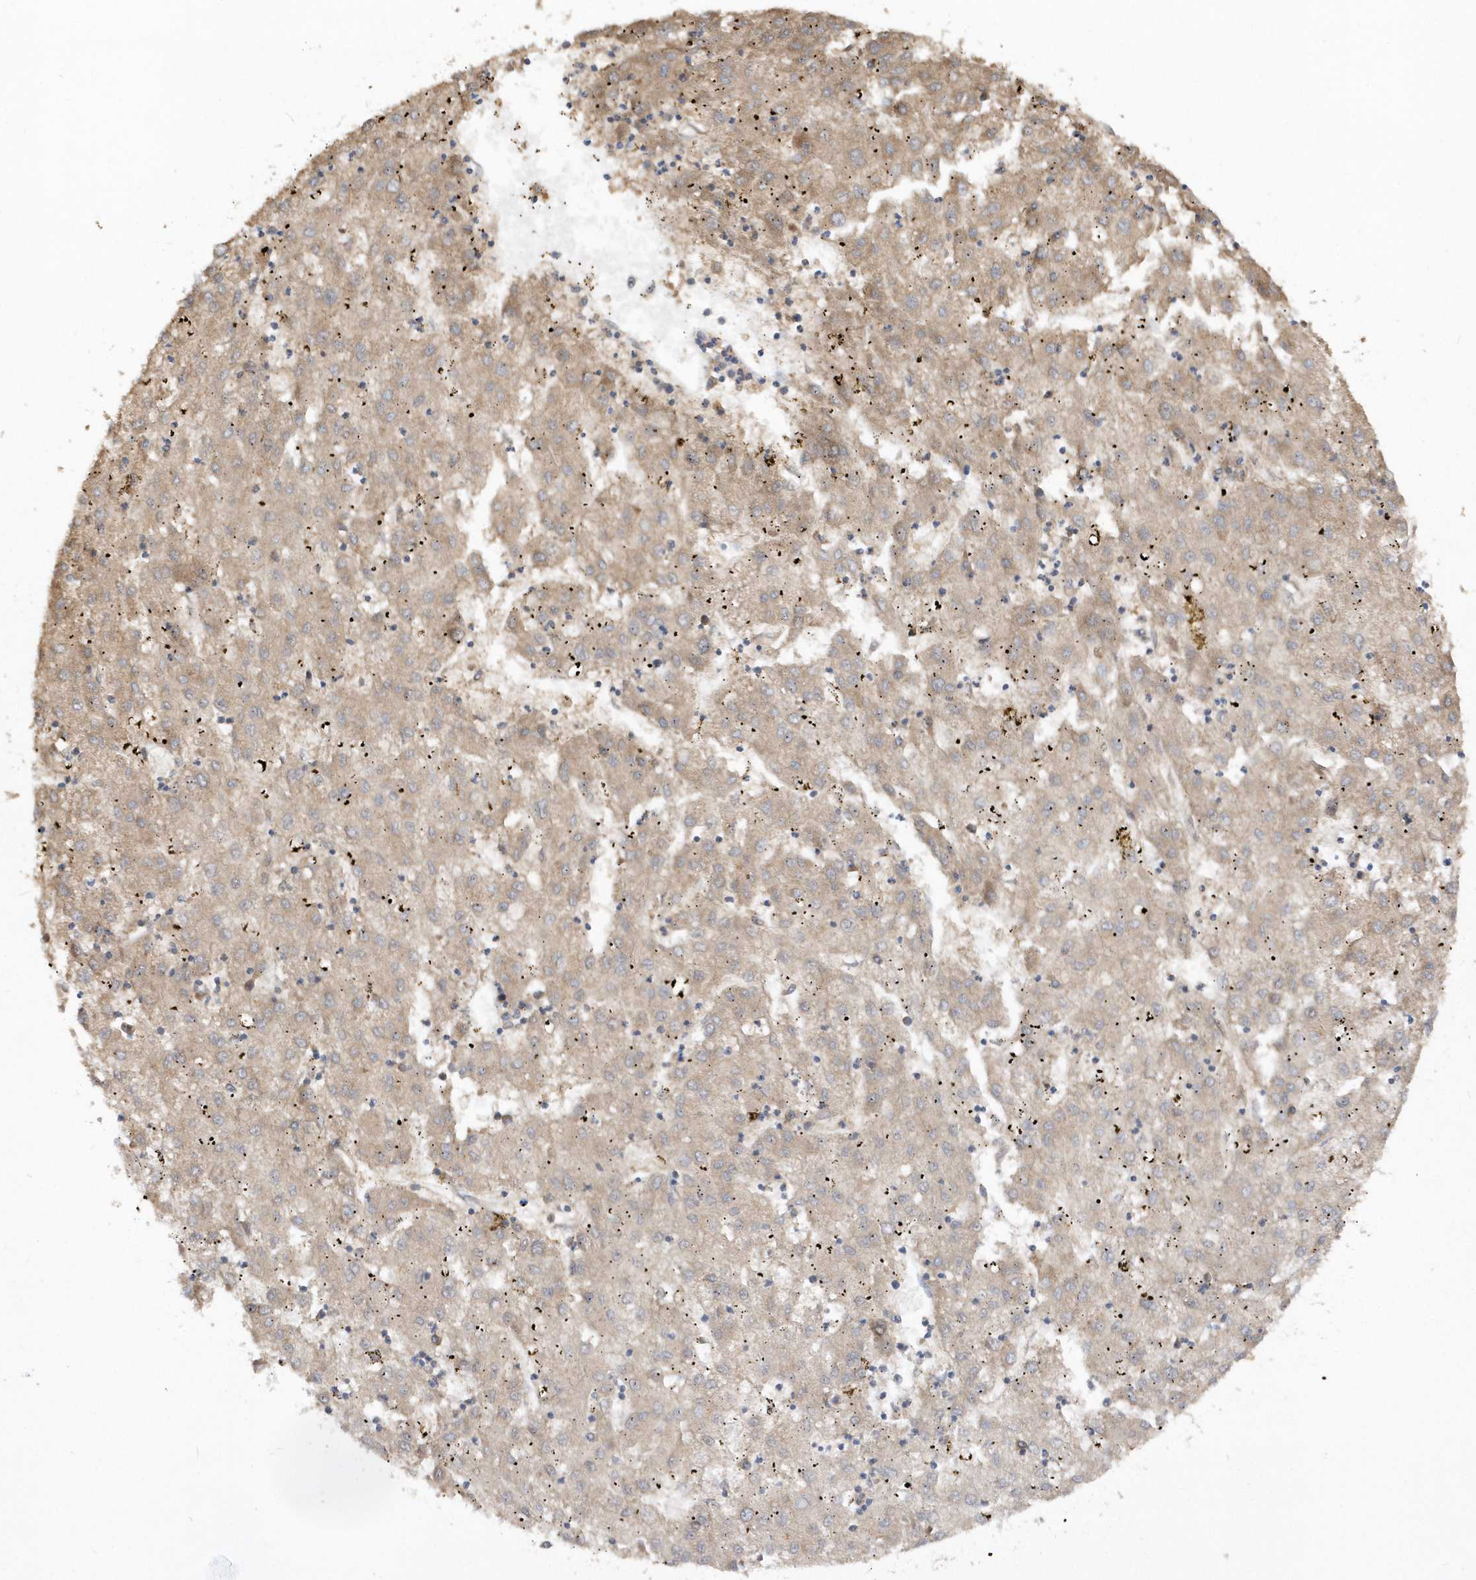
{"staining": {"intensity": "moderate", "quantity": "25%-75%", "location": "cytoplasmic/membranous"}, "tissue": "liver cancer", "cell_type": "Tumor cells", "image_type": "cancer", "snomed": [{"axis": "morphology", "description": "Carcinoma, Hepatocellular, NOS"}, {"axis": "topography", "description": "Liver"}], "caption": "Liver cancer stained with a brown dye displays moderate cytoplasmic/membranous positive expression in about 25%-75% of tumor cells.", "gene": "RPE", "patient": {"sex": "male", "age": 72}}